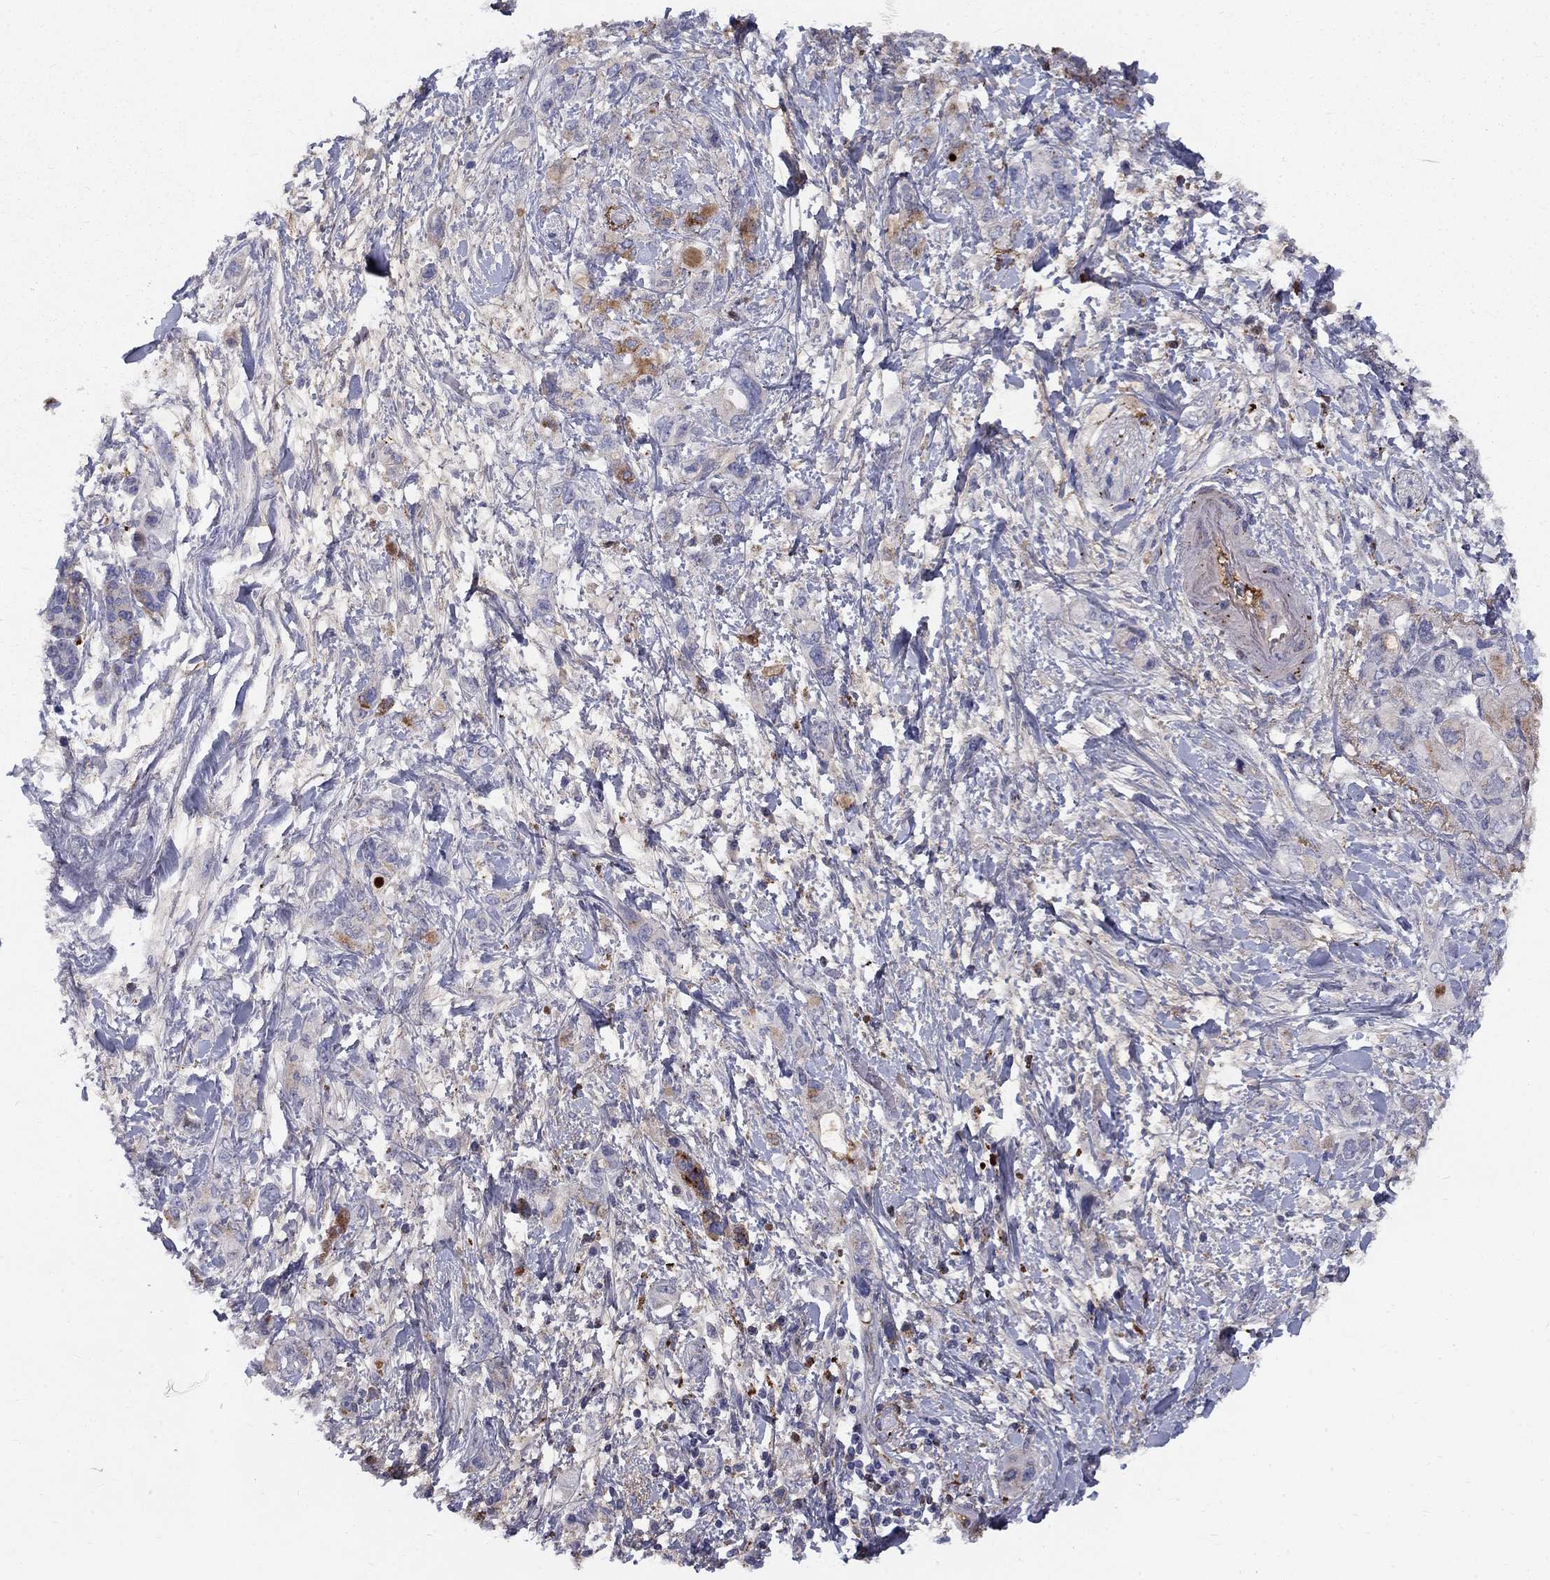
{"staining": {"intensity": "strong", "quantity": "<25%", "location": "cytoplasmic/membranous"}, "tissue": "pancreatic cancer", "cell_type": "Tumor cells", "image_type": "cancer", "snomed": [{"axis": "morphology", "description": "Adenocarcinoma, NOS"}, {"axis": "topography", "description": "Pancreas"}], "caption": "Tumor cells display strong cytoplasmic/membranous expression in about <25% of cells in pancreatic cancer.", "gene": "EPDR1", "patient": {"sex": "female", "age": 56}}